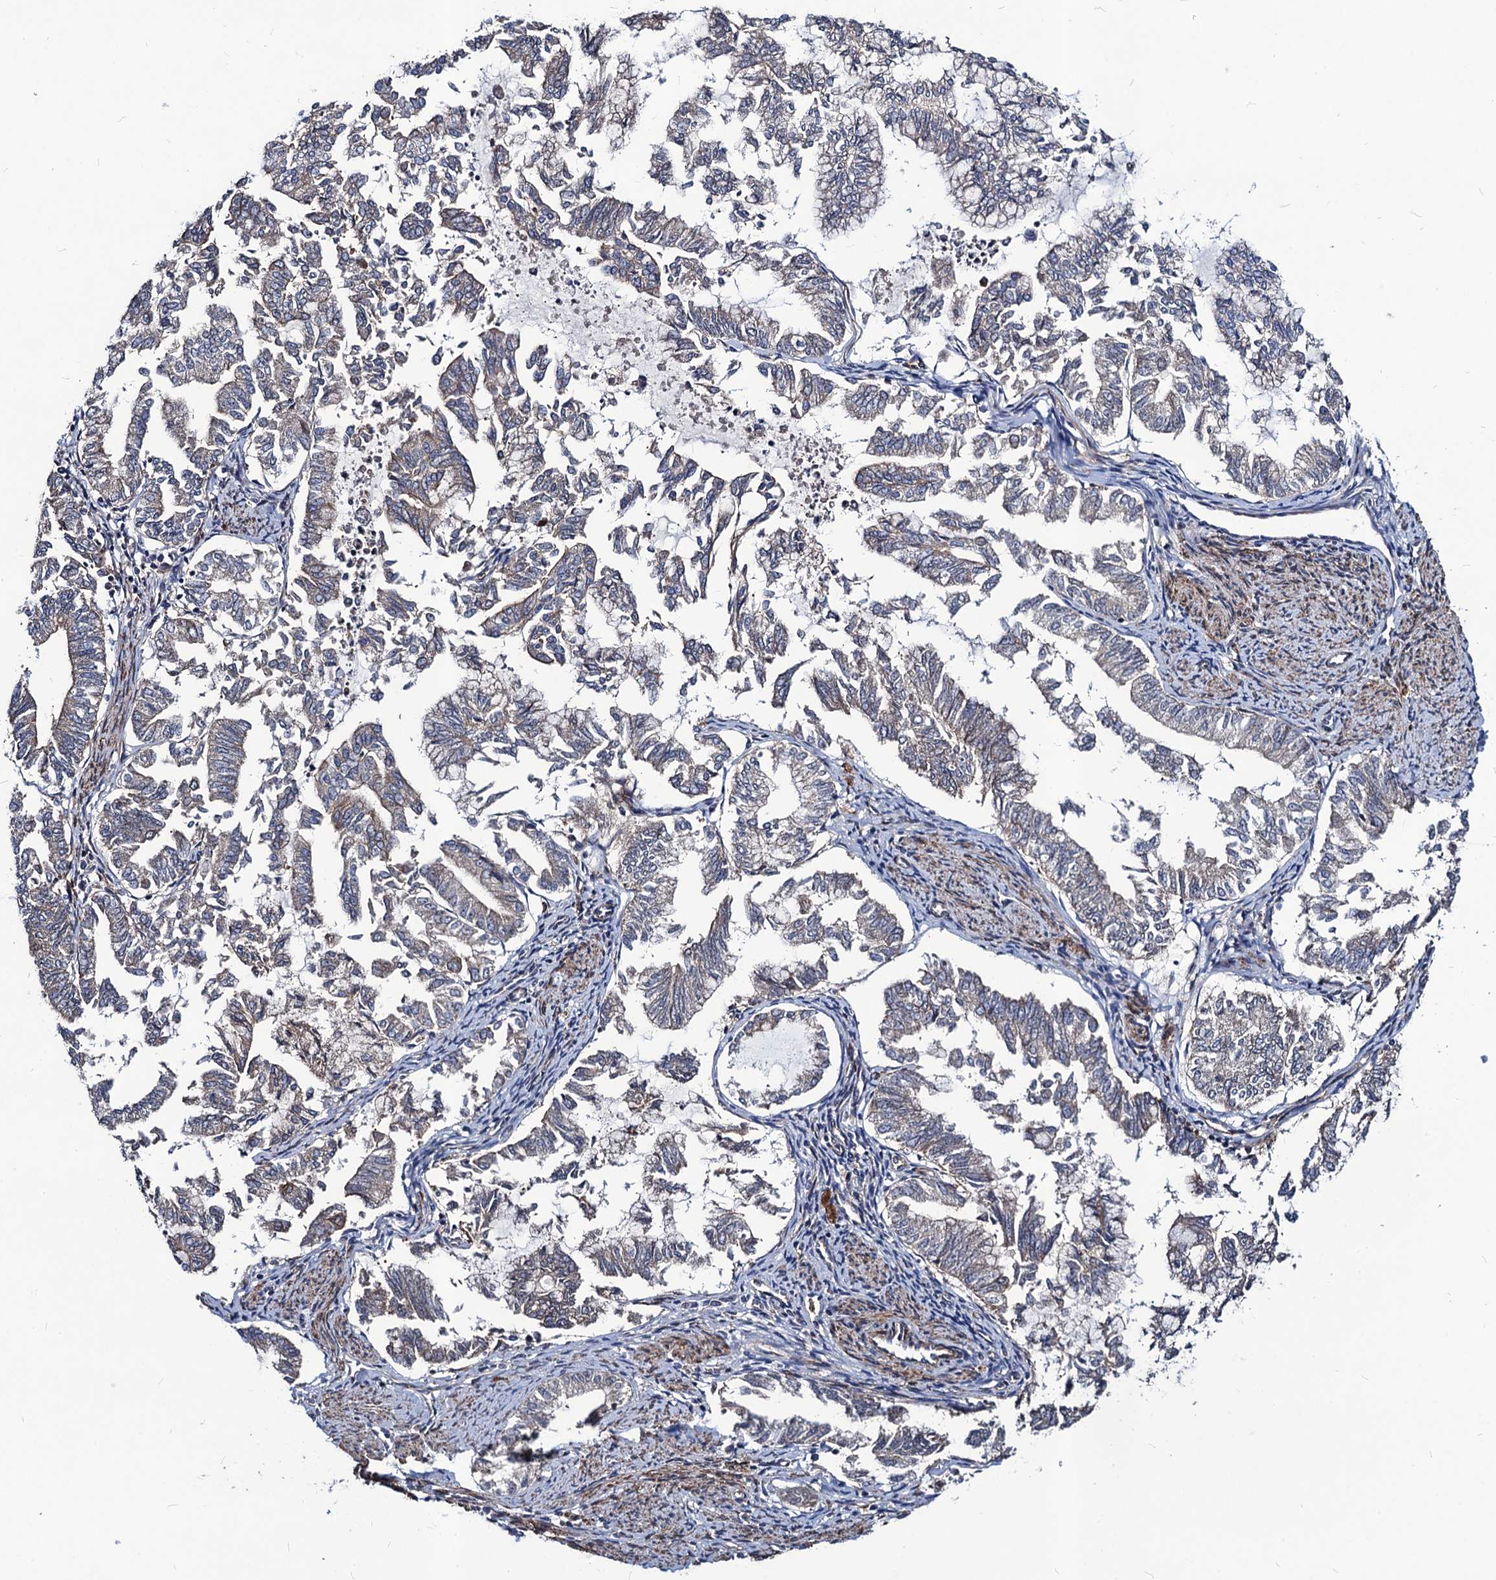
{"staining": {"intensity": "negative", "quantity": "none", "location": "none"}, "tissue": "endometrial cancer", "cell_type": "Tumor cells", "image_type": "cancer", "snomed": [{"axis": "morphology", "description": "Adenocarcinoma, NOS"}, {"axis": "topography", "description": "Endometrium"}], "caption": "Endometrial cancer stained for a protein using IHC displays no positivity tumor cells.", "gene": "KXD1", "patient": {"sex": "female", "age": 79}}